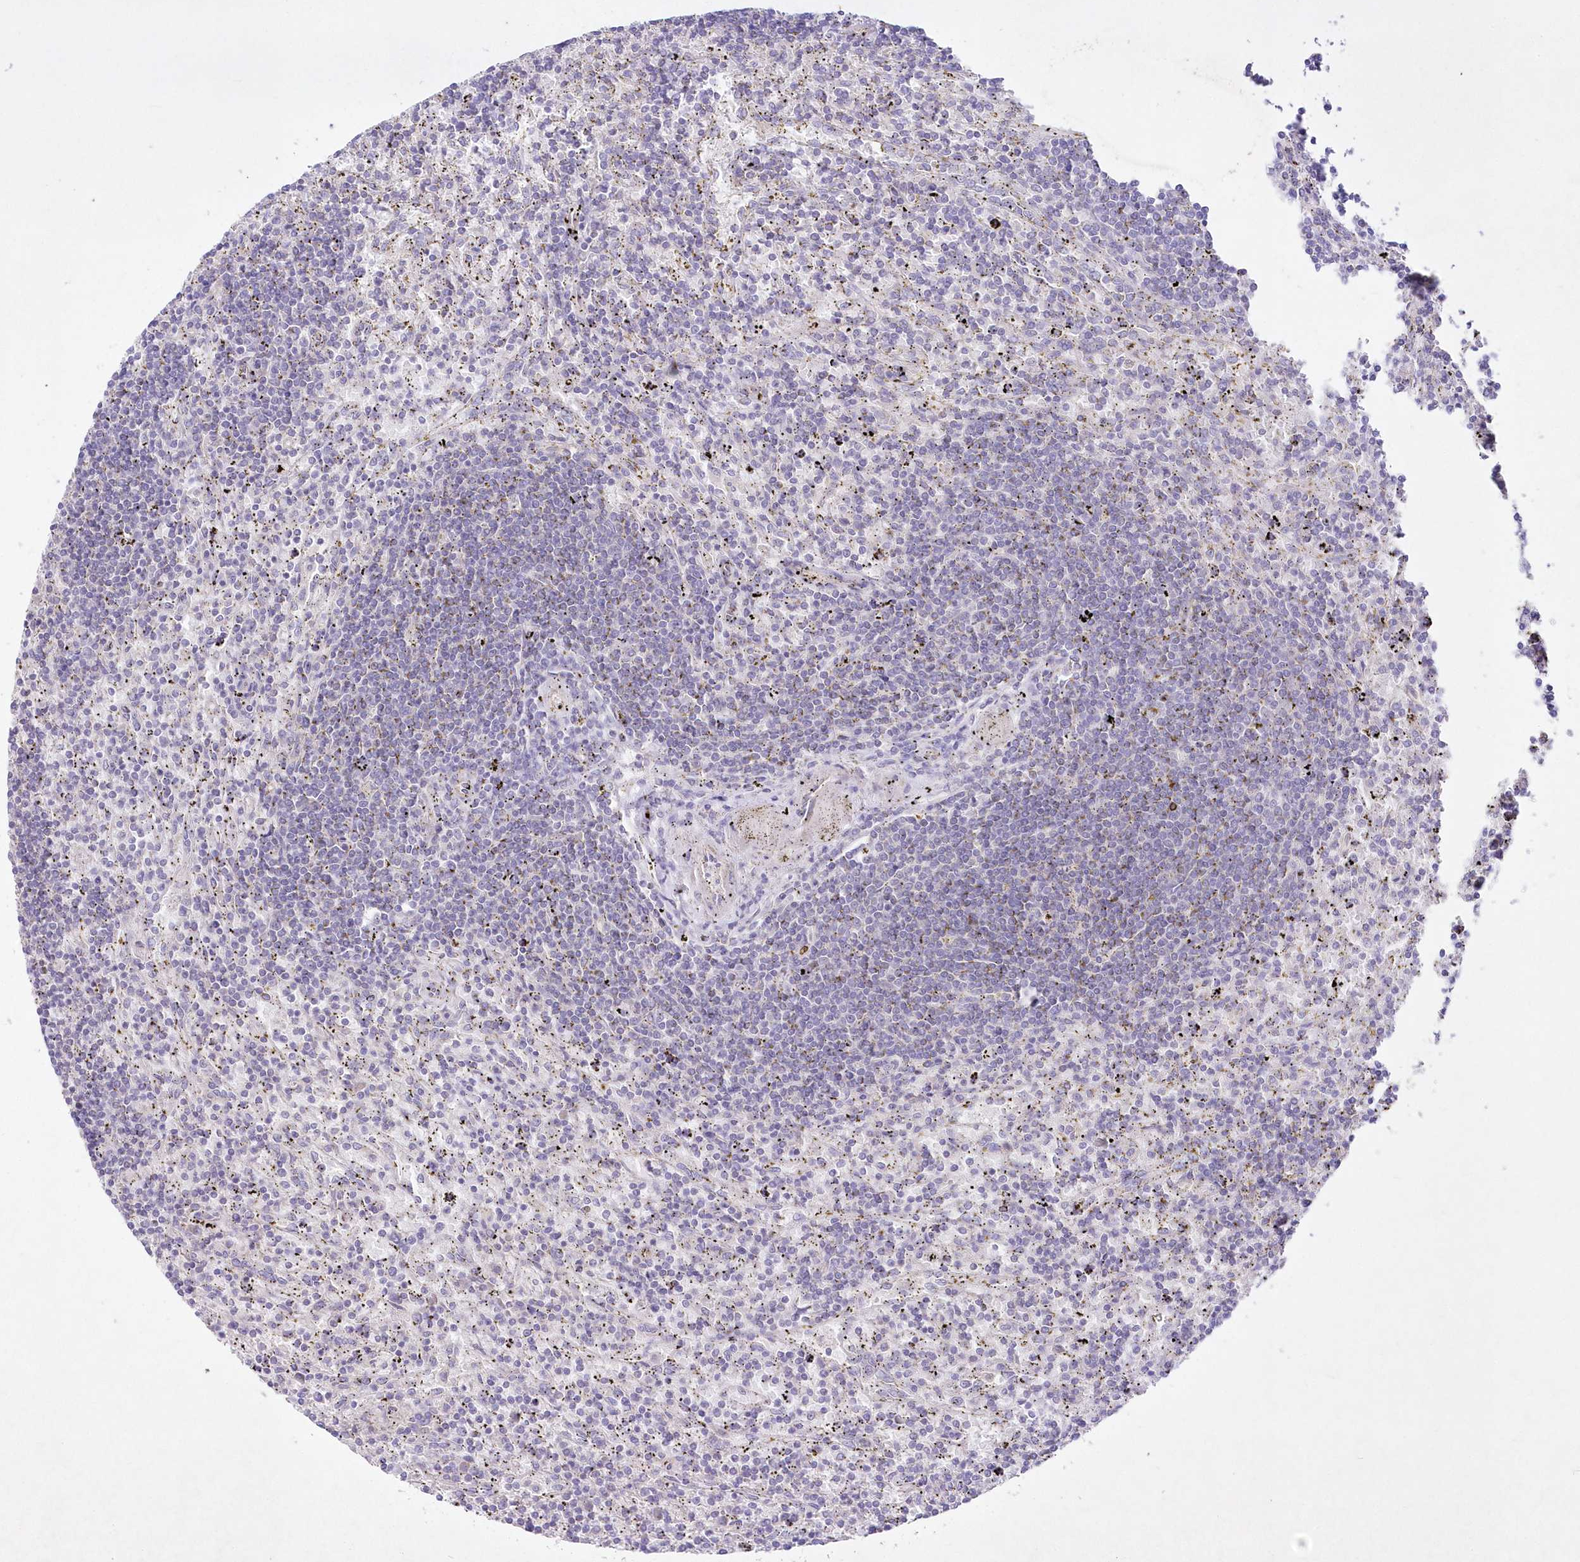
{"staining": {"intensity": "negative", "quantity": "none", "location": "none"}, "tissue": "lymphoma", "cell_type": "Tumor cells", "image_type": "cancer", "snomed": [{"axis": "morphology", "description": "Malignant lymphoma, non-Hodgkin's type, Low grade"}, {"axis": "topography", "description": "Spleen"}], "caption": "A micrograph of low-grade malignant lymphoma, non-Hodgkin's type stained for a protein shows no brown staining in tumor cells. The staining was performed using DAB to visualize the protein expression in brown, while the nuclei were stained in blue with hematoxylin (Magnification: 20x).", "gene": "ITSN2", "patient": {"sex": "male", "age": 76}}